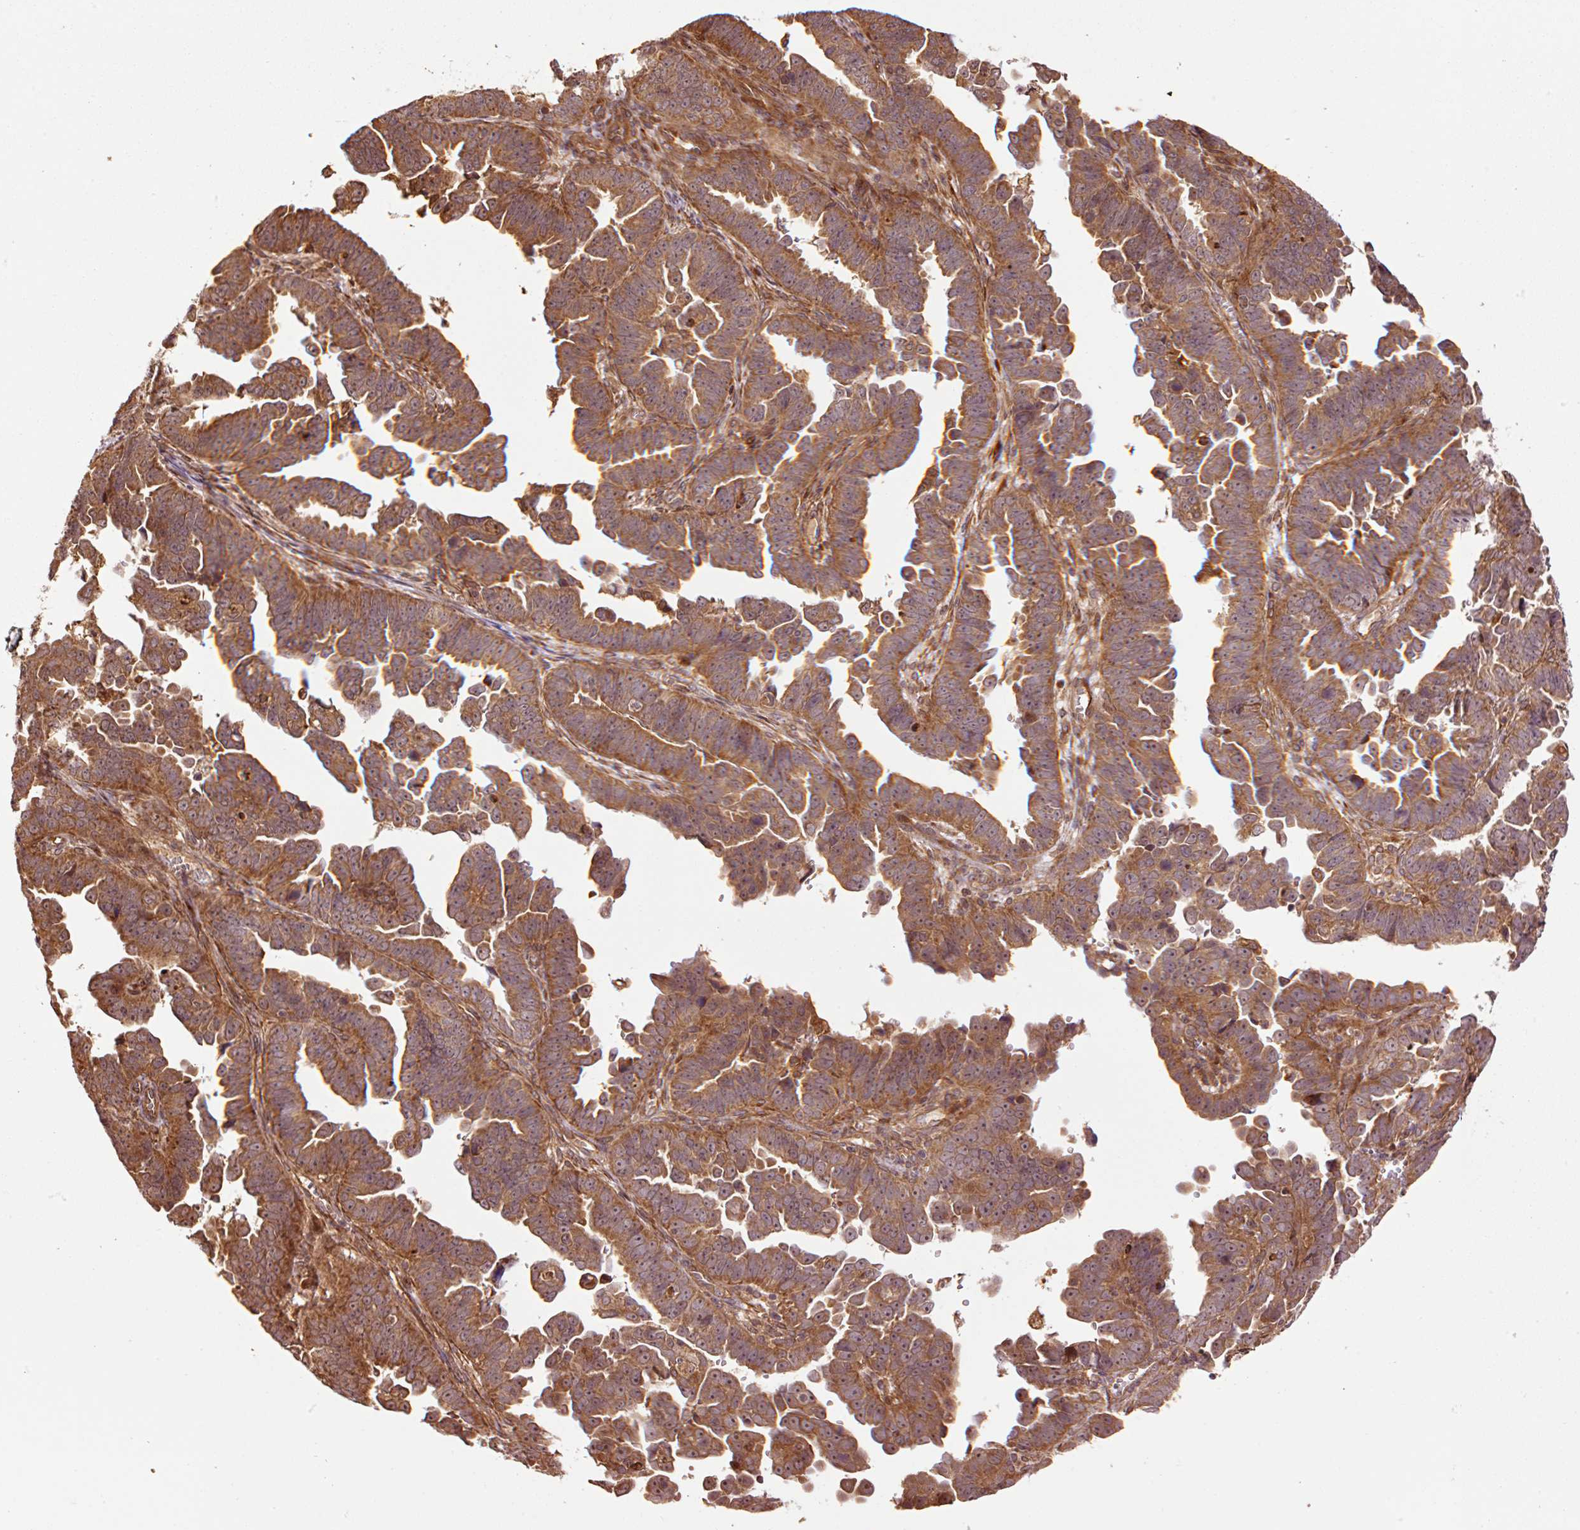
{"staining": {"intensity": "moderate", "quantity": ">75%", "location": "cytoplasmic/membranous,nuclear"}, "tissue": "endometrial cancer", "cell_type": "Tumor cells", "image_type": "cancer", "snomed": [{"axis": "morphology", "description": "Adenocarcinoma, NOS"}, {"axis": "topography", "description": "Endometrium"}], "caption": "IHC of adenocarcinoma (endometrial) demonstrates medium levels of moderate cytoplasmic/membranous and nuclear staining in approximately >75% of tumor cells.", "gene": "OXER1", "patient": {"sex": "female", "age": 75}}